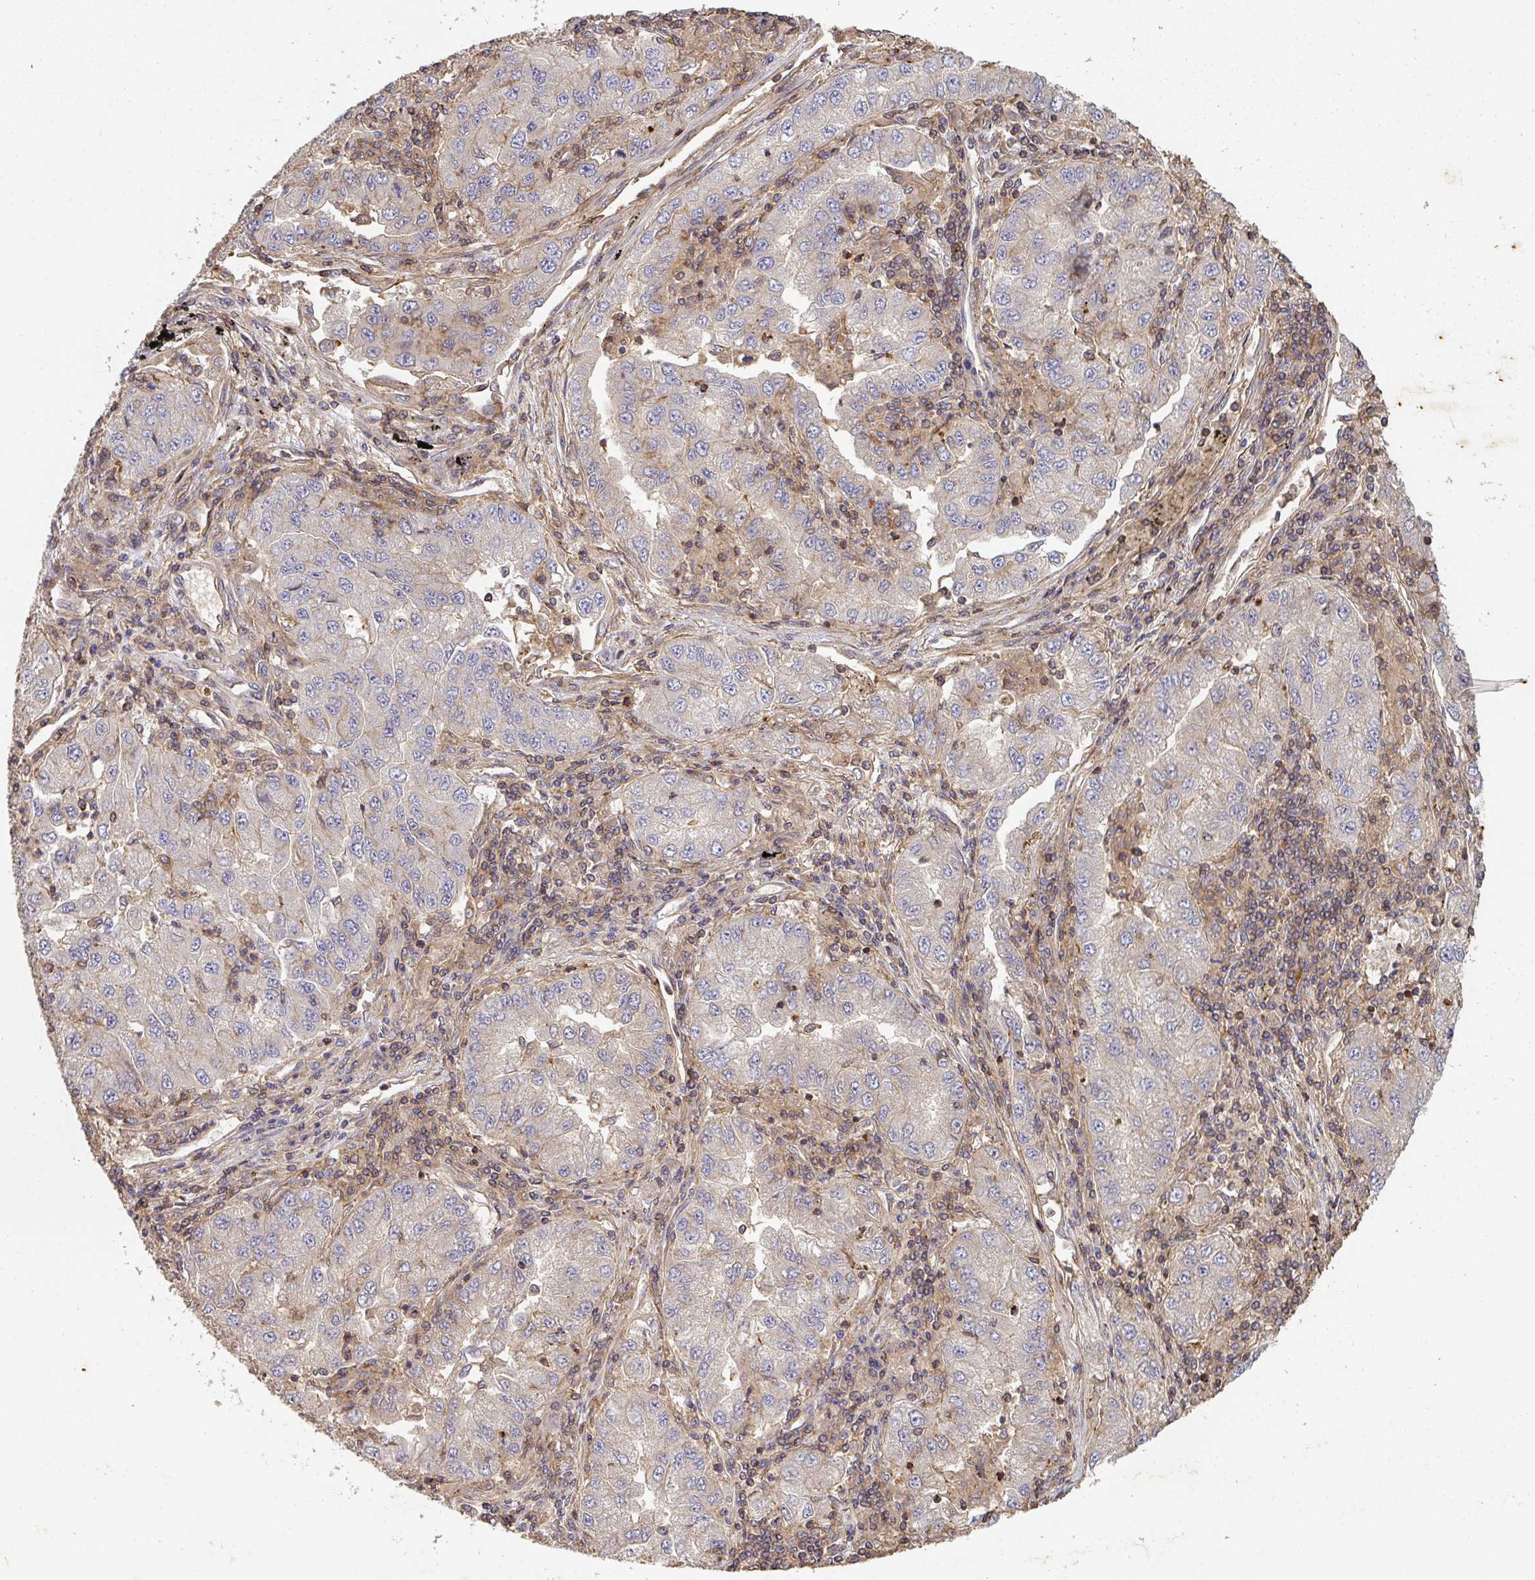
{"staining": {"intensity": "negative", "quantity": "none", "location": "none"}, "tissue": "lung cancer", "cell_type": "Tumor cells", "image_type": "cancer", "snomed": [{"axis": "morphology", "description": "Adenocarcinoma, NOS"}, {"axis": "morphology", "description": "Adenocarcinoma primary or metastatic"}, {"axis": "topography", "description": "Lung"}], "caption": "This is an immunohistochemistry micrograph of human adenocarcinoma primary or metastatic (lung). There is no staining in tumor cells.", "gene": "TNMD", "patient": {"sex": "male", "age": 74}}